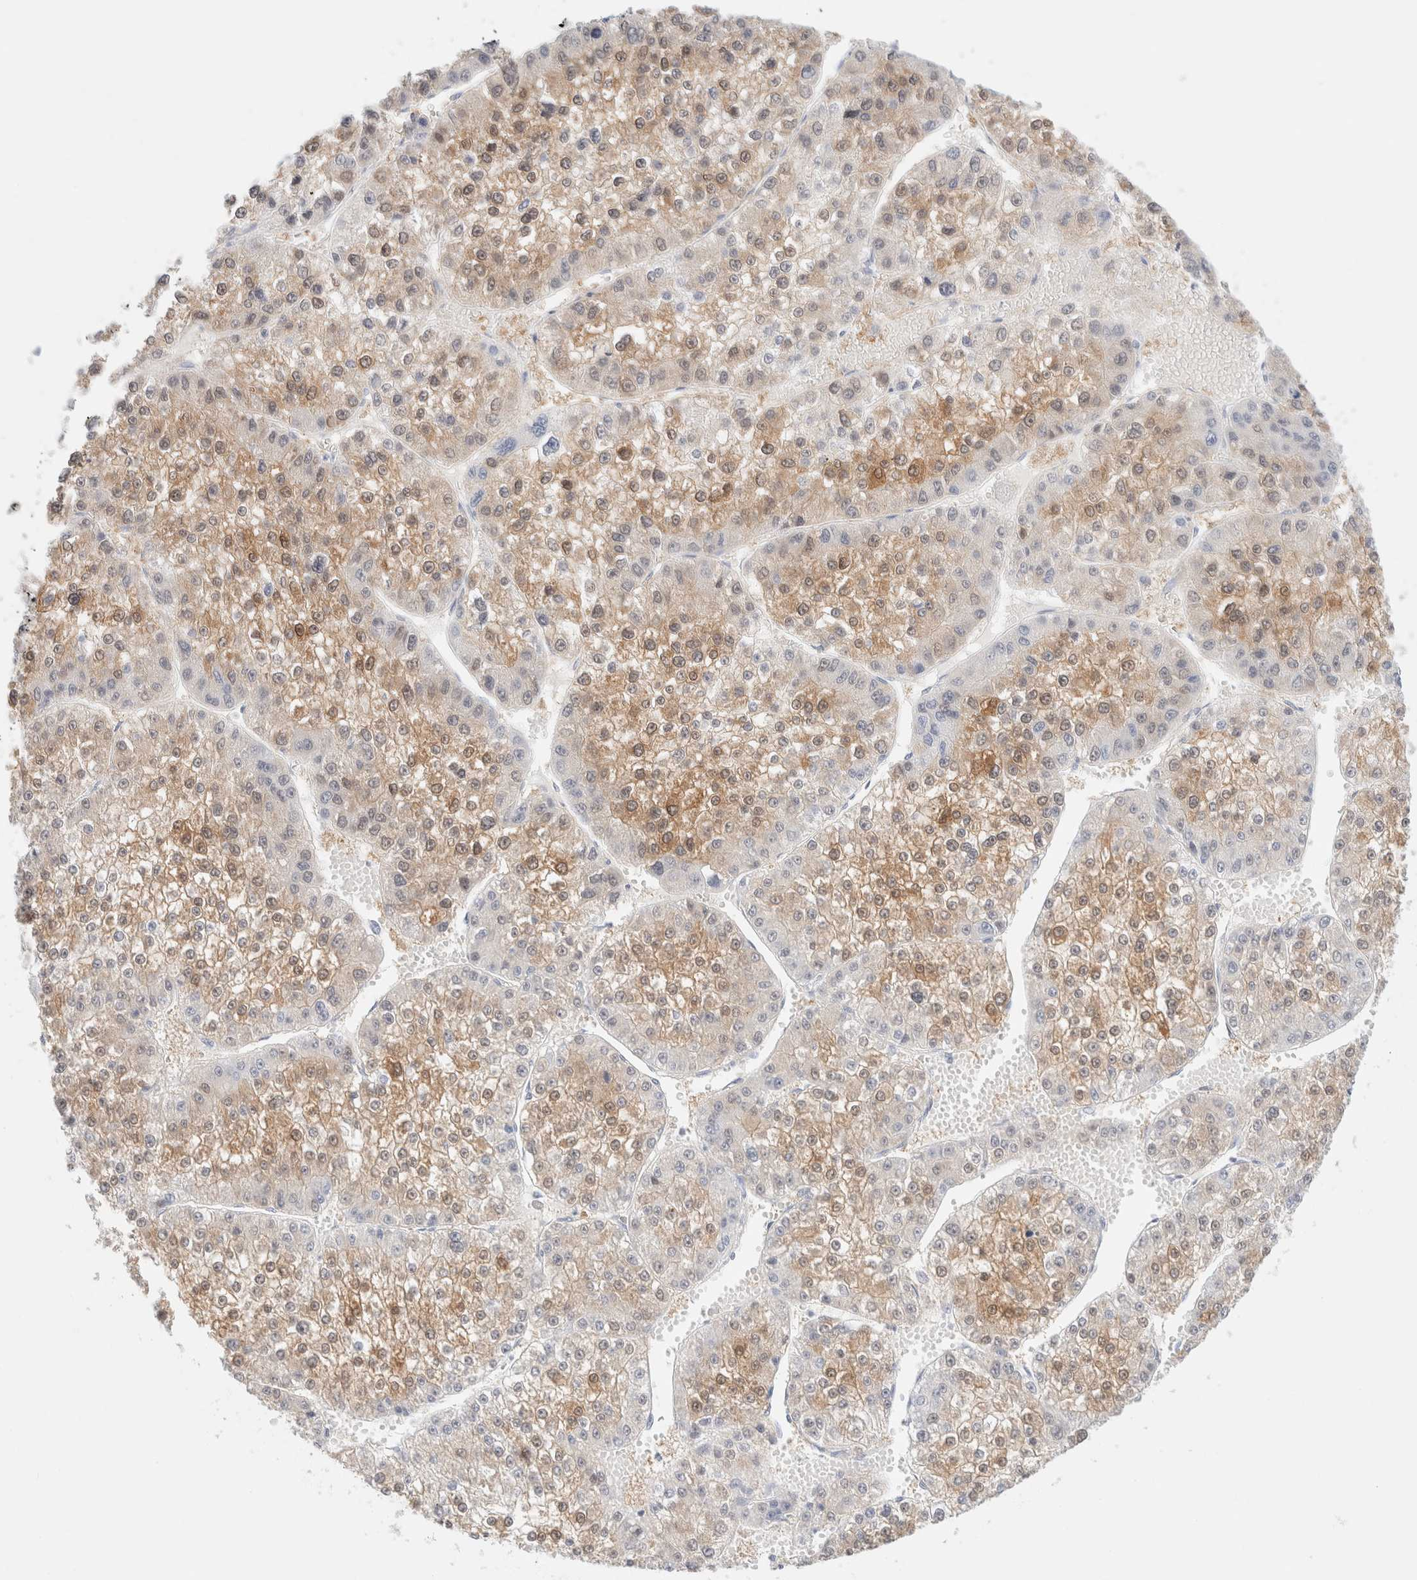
{"staining": {"intensity": "moderate", "quantity": ">75%", "location": "cytoplasmic/membranous"}, "tissue": "liver cancer", "cell_type": "Tumor cells", "image_type": "cancer", "snomed": [{"axis": "morphology", "description": "Carcinoma, Hepatocellular, NOS"}, {"axis": "topography", "description": "Liver"}], "caption": "Immunohistochemistry image of neoplastic tissue: liver cancer stained using immunohistochemistry (IHC) shows medium levels of moderate protein expression localized specifically in the cytoplasmic/membranous of tumor cells, appearing as a cytoplasmic/membranous brown color.", "gene": "DPYS", "patient": {"sex": "female", "age": 73}}